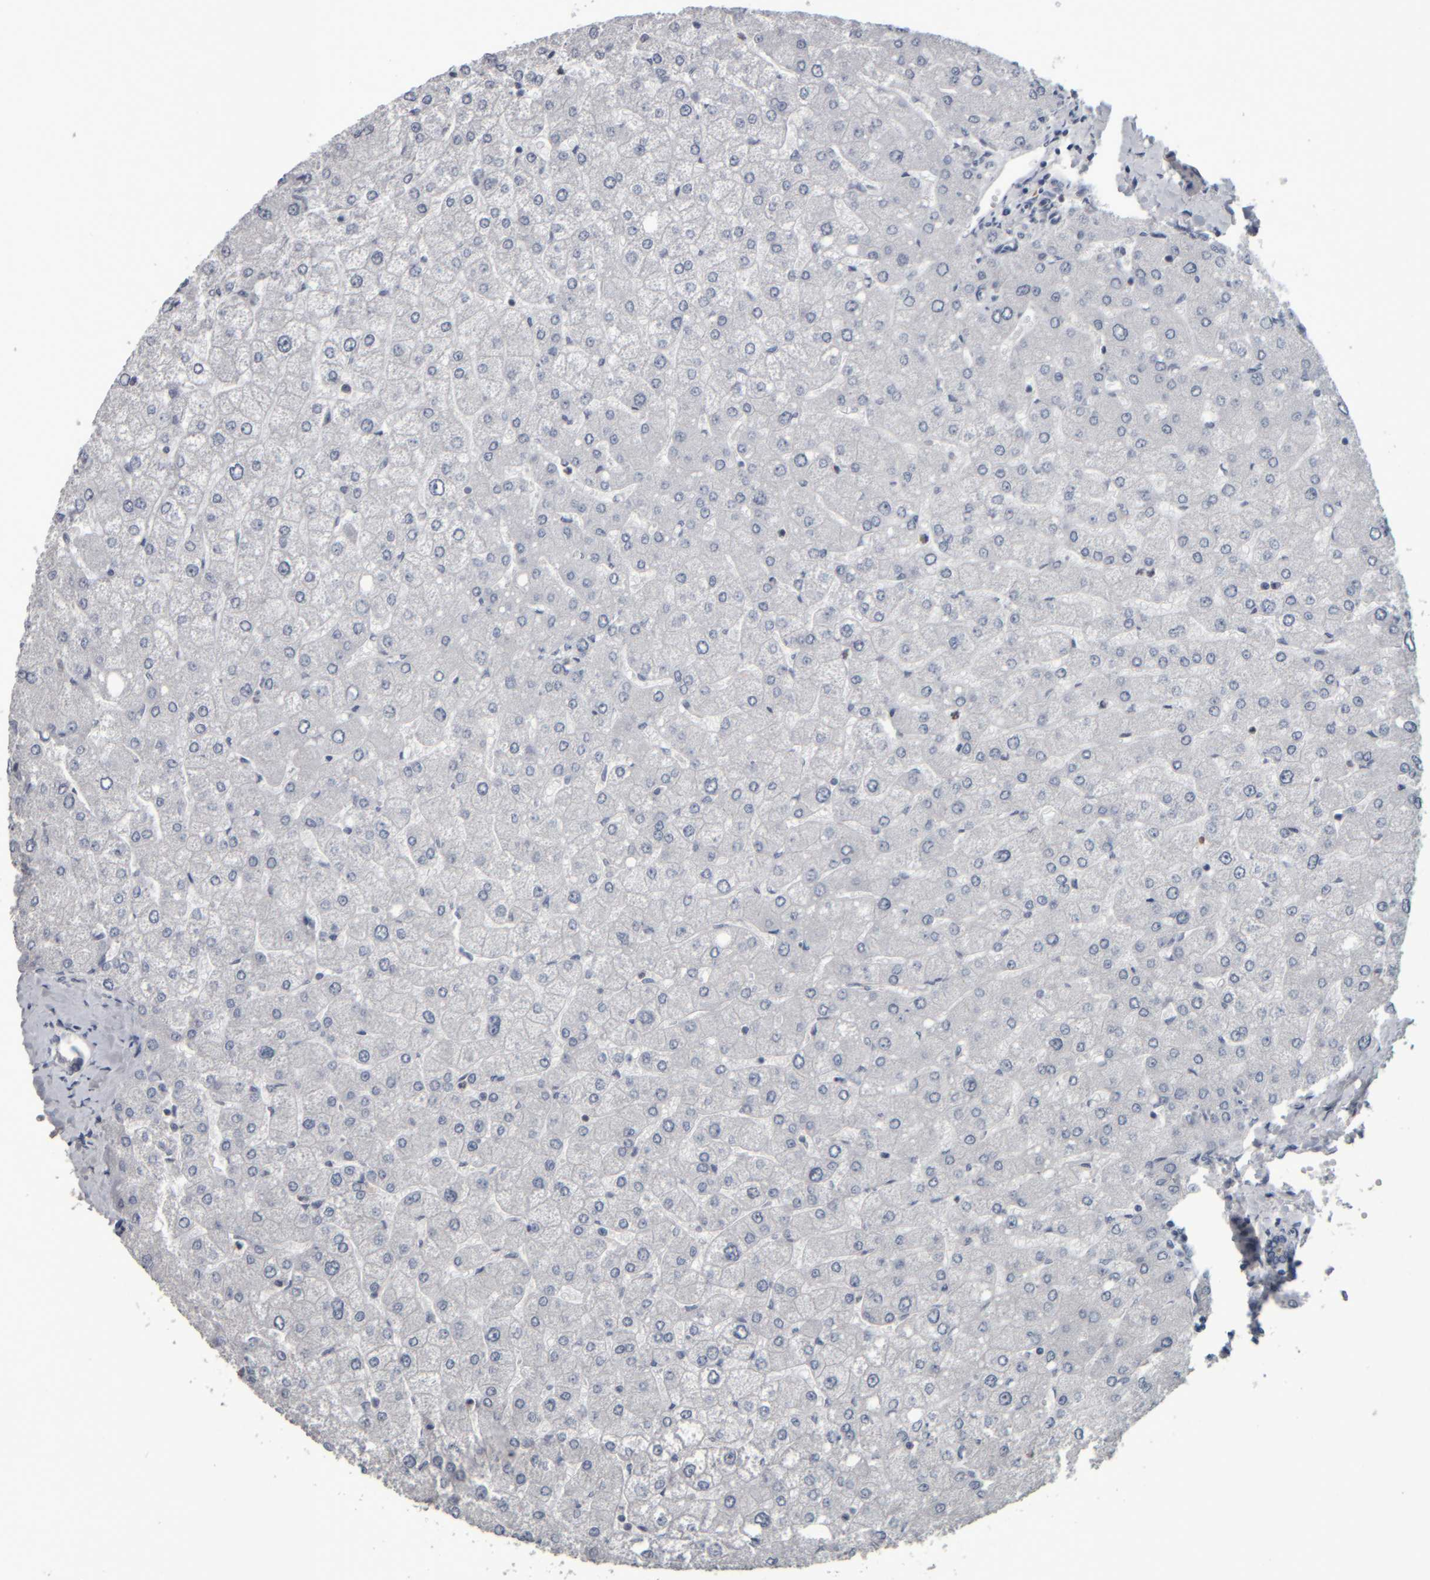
{"staining": {"intensity": "negative", "quantity": "none", "location": "none"}, "tissue": "liver", "cell_type": "Cholangiocytes", "image_type": "normal", "snomed": [{"axis": "morphology", "description": "Normal tissue, NOS"}, {"axis": "topography", "description": "Liver"}], "caption": "IHC image of benign liver: human liver stained with DAB shows no significant protein positivity in cholangiocytes.", "gene": "CAVIN4", "patient": {"sex": "male", "age": 55}}